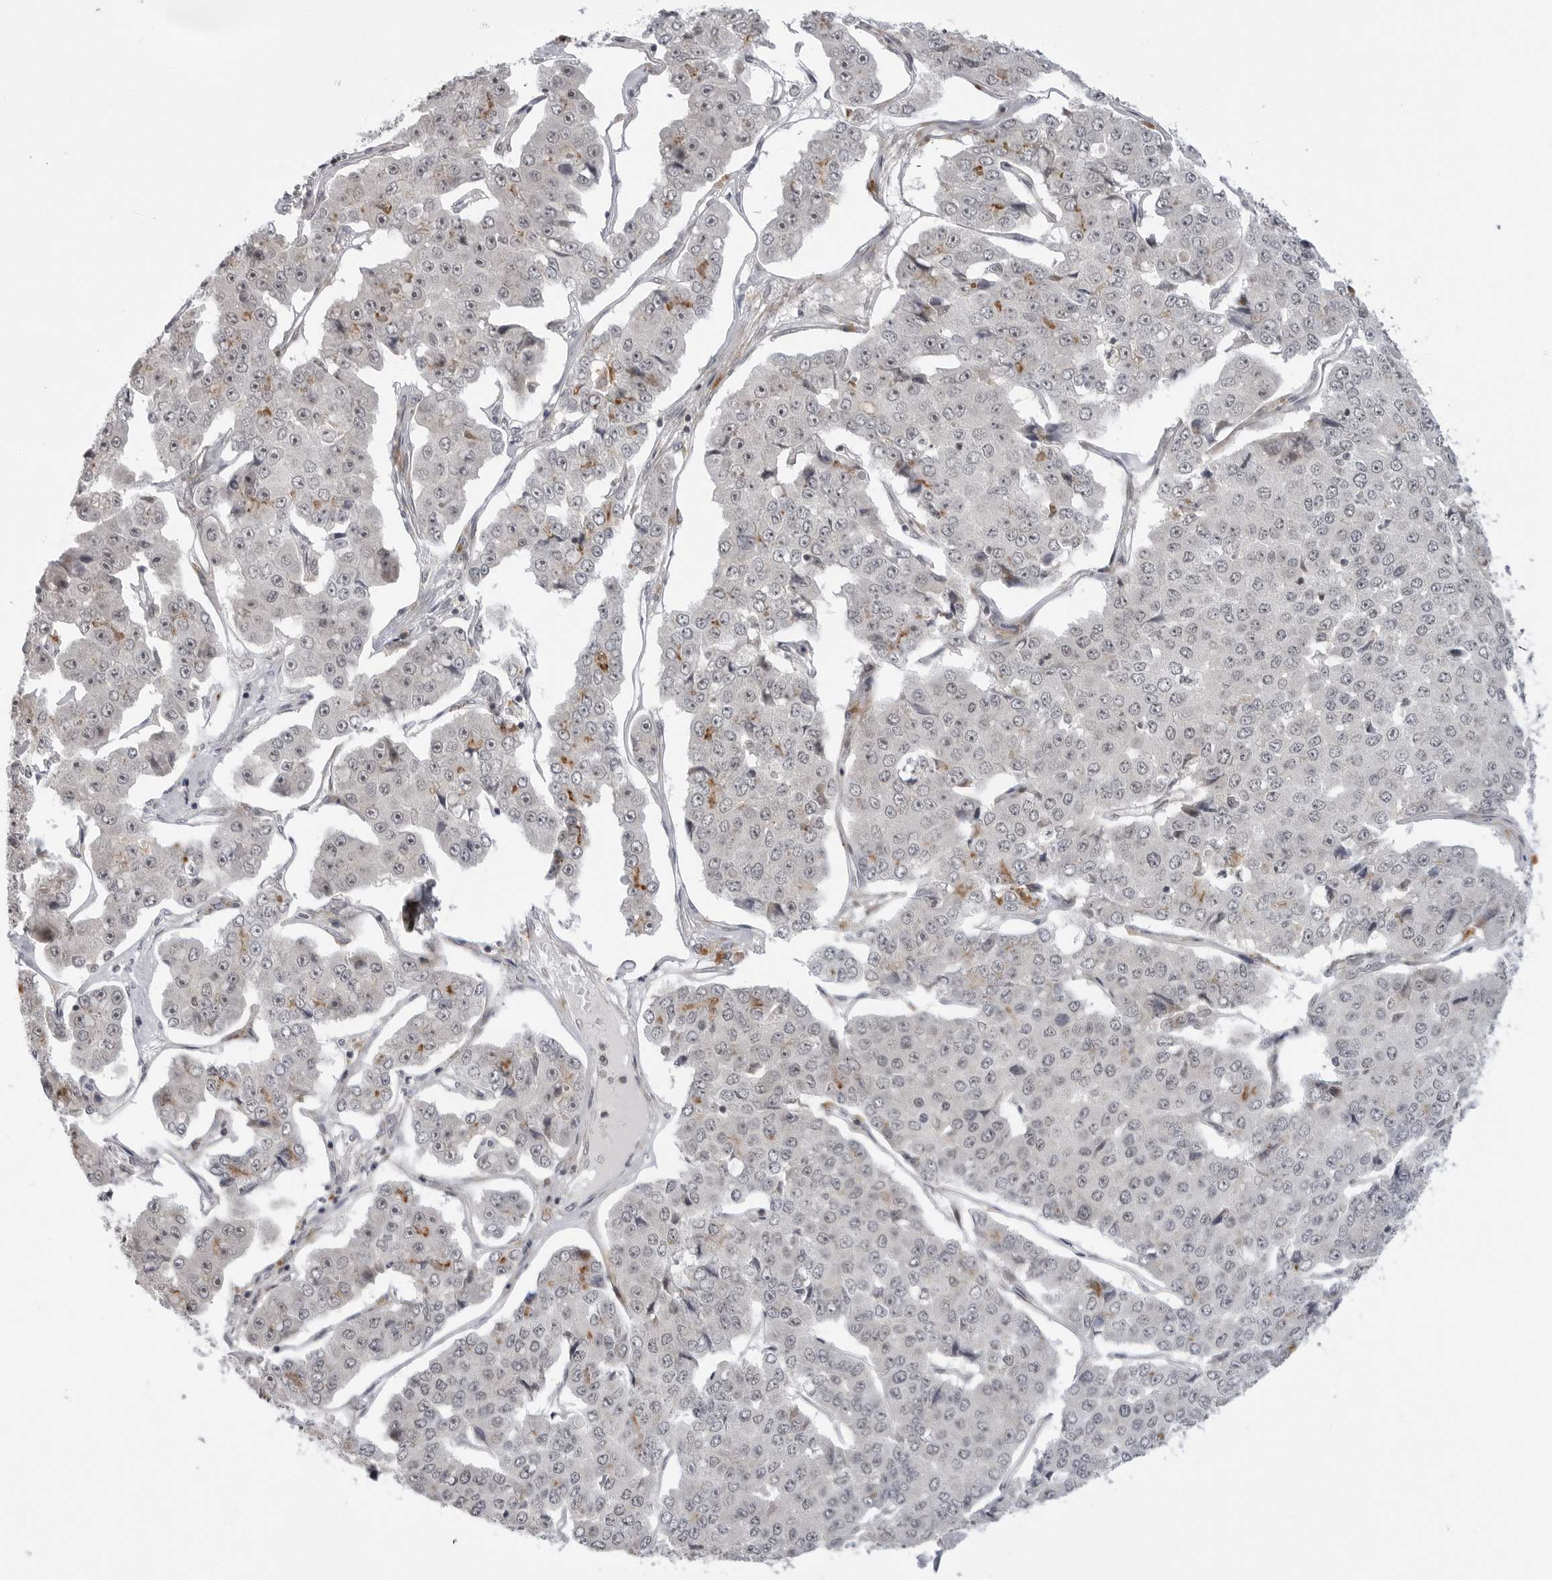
{"staining": {"intensity": "moderate", "quantity": "<25%", "location": "cytoplasmic/membranous"}, "tissue": "pancreatic cancer", "cell_type": "Tumor cells", "image_type": "cancer", "snomed": [{"axis": "morphology", "description": "Adenocarcinoma, NOS"}, {"axis": "topography", "description": "Pancreas"}], "caption": "This is a micrograph of immunohistochemistry (IHC) staining of adenocarcinoma (pancreatic), which shows moderate staining in the cytoplasmic/membranous of tumor cells.", "gene": "ADAMTS5", "patient": {"sex": "male", "age": 50}}